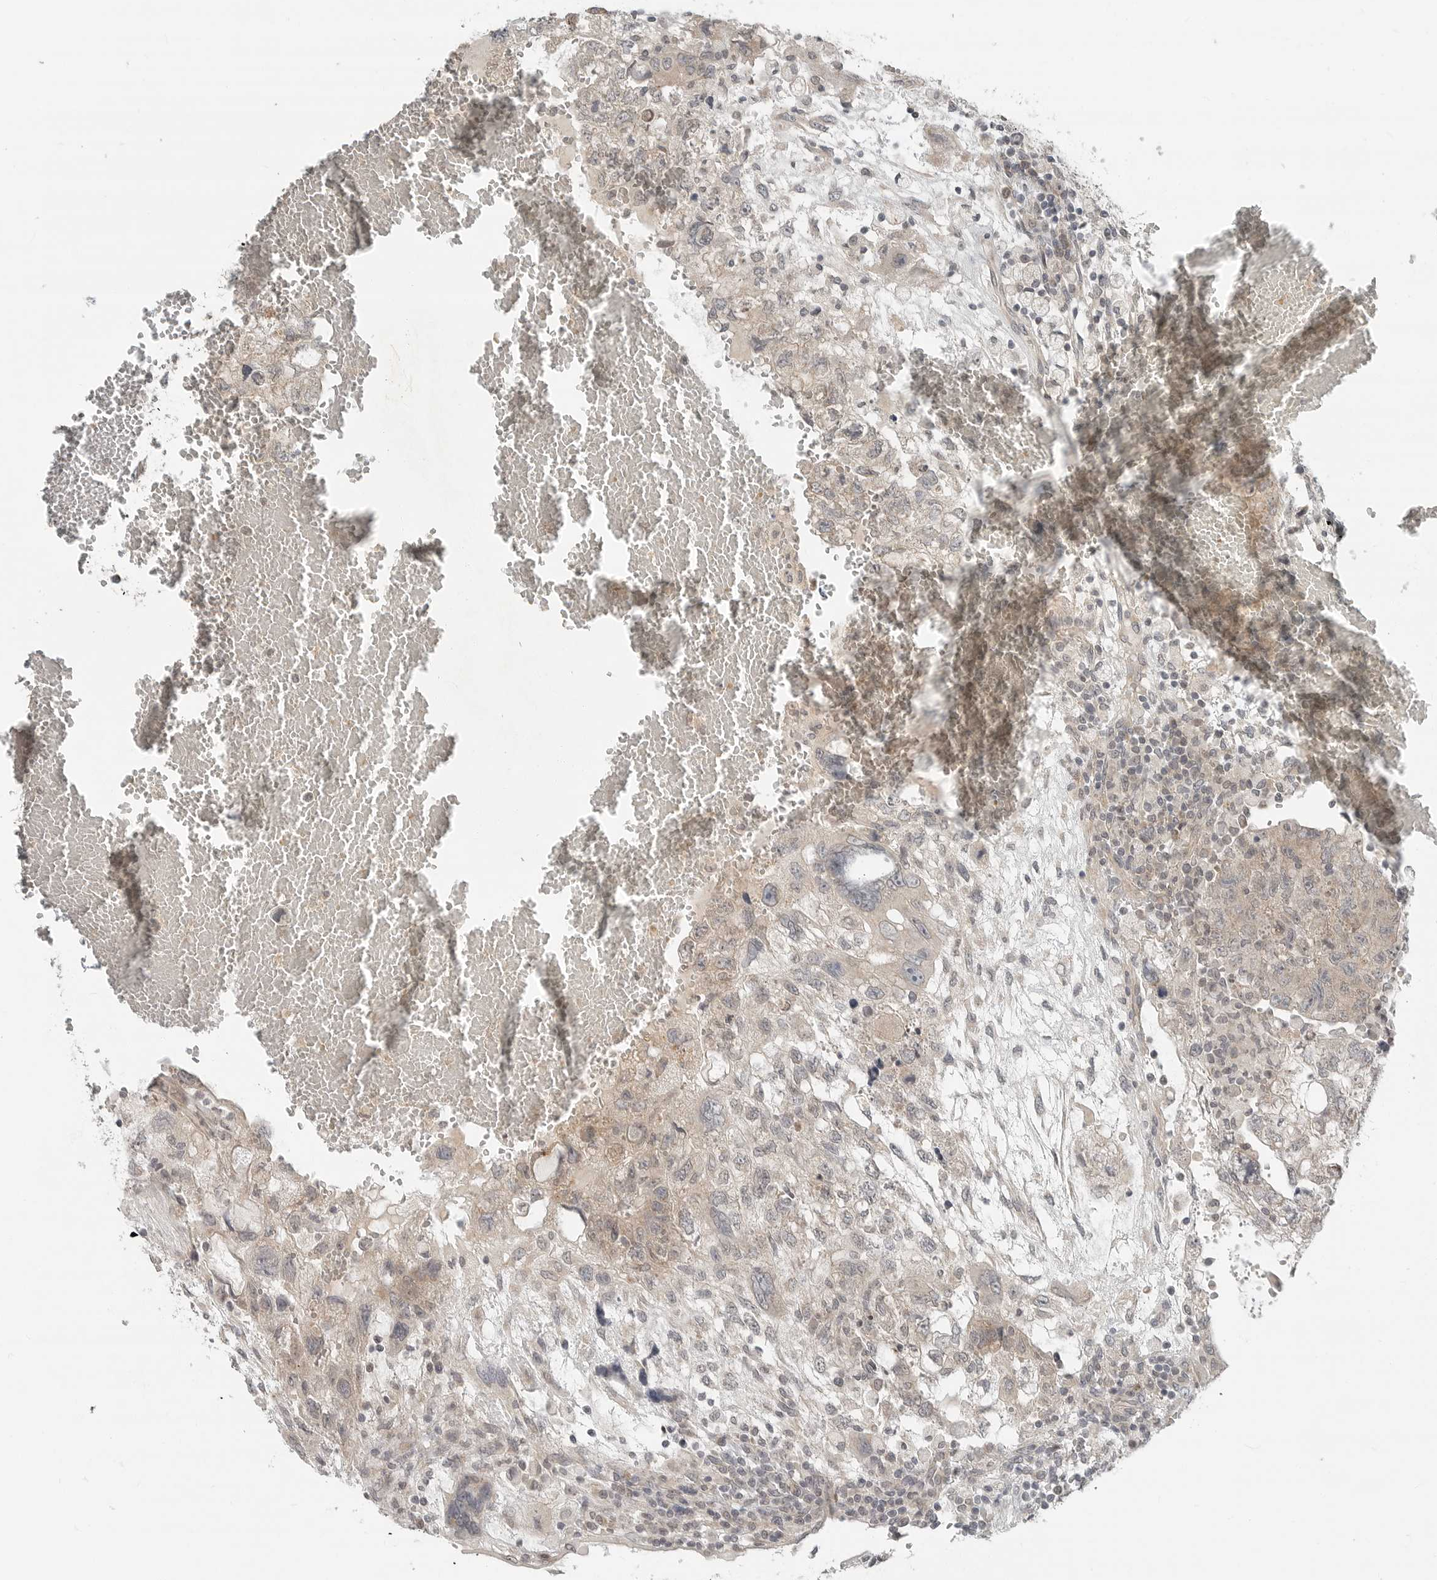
{"staining": {"intensity": "weak", "quantity": "<25%", "location": "cytoplasmic/membranous"}, "tissue": "testis cancer", "cell_type": "Tumor cells", "image_type": "cancer", "snomed": [{"axis": "morphology", "description": "Carcinoma, Embryonal, NOS"}, {"axis": "topography", "description": "Testis"}], "caption": "This is an immunohistochemistry image of human testis embryonal carcinoma. There is no expression in tumor cells.", "gene": "FCRLB", "patient": {"sex": "male", "age": 36}}